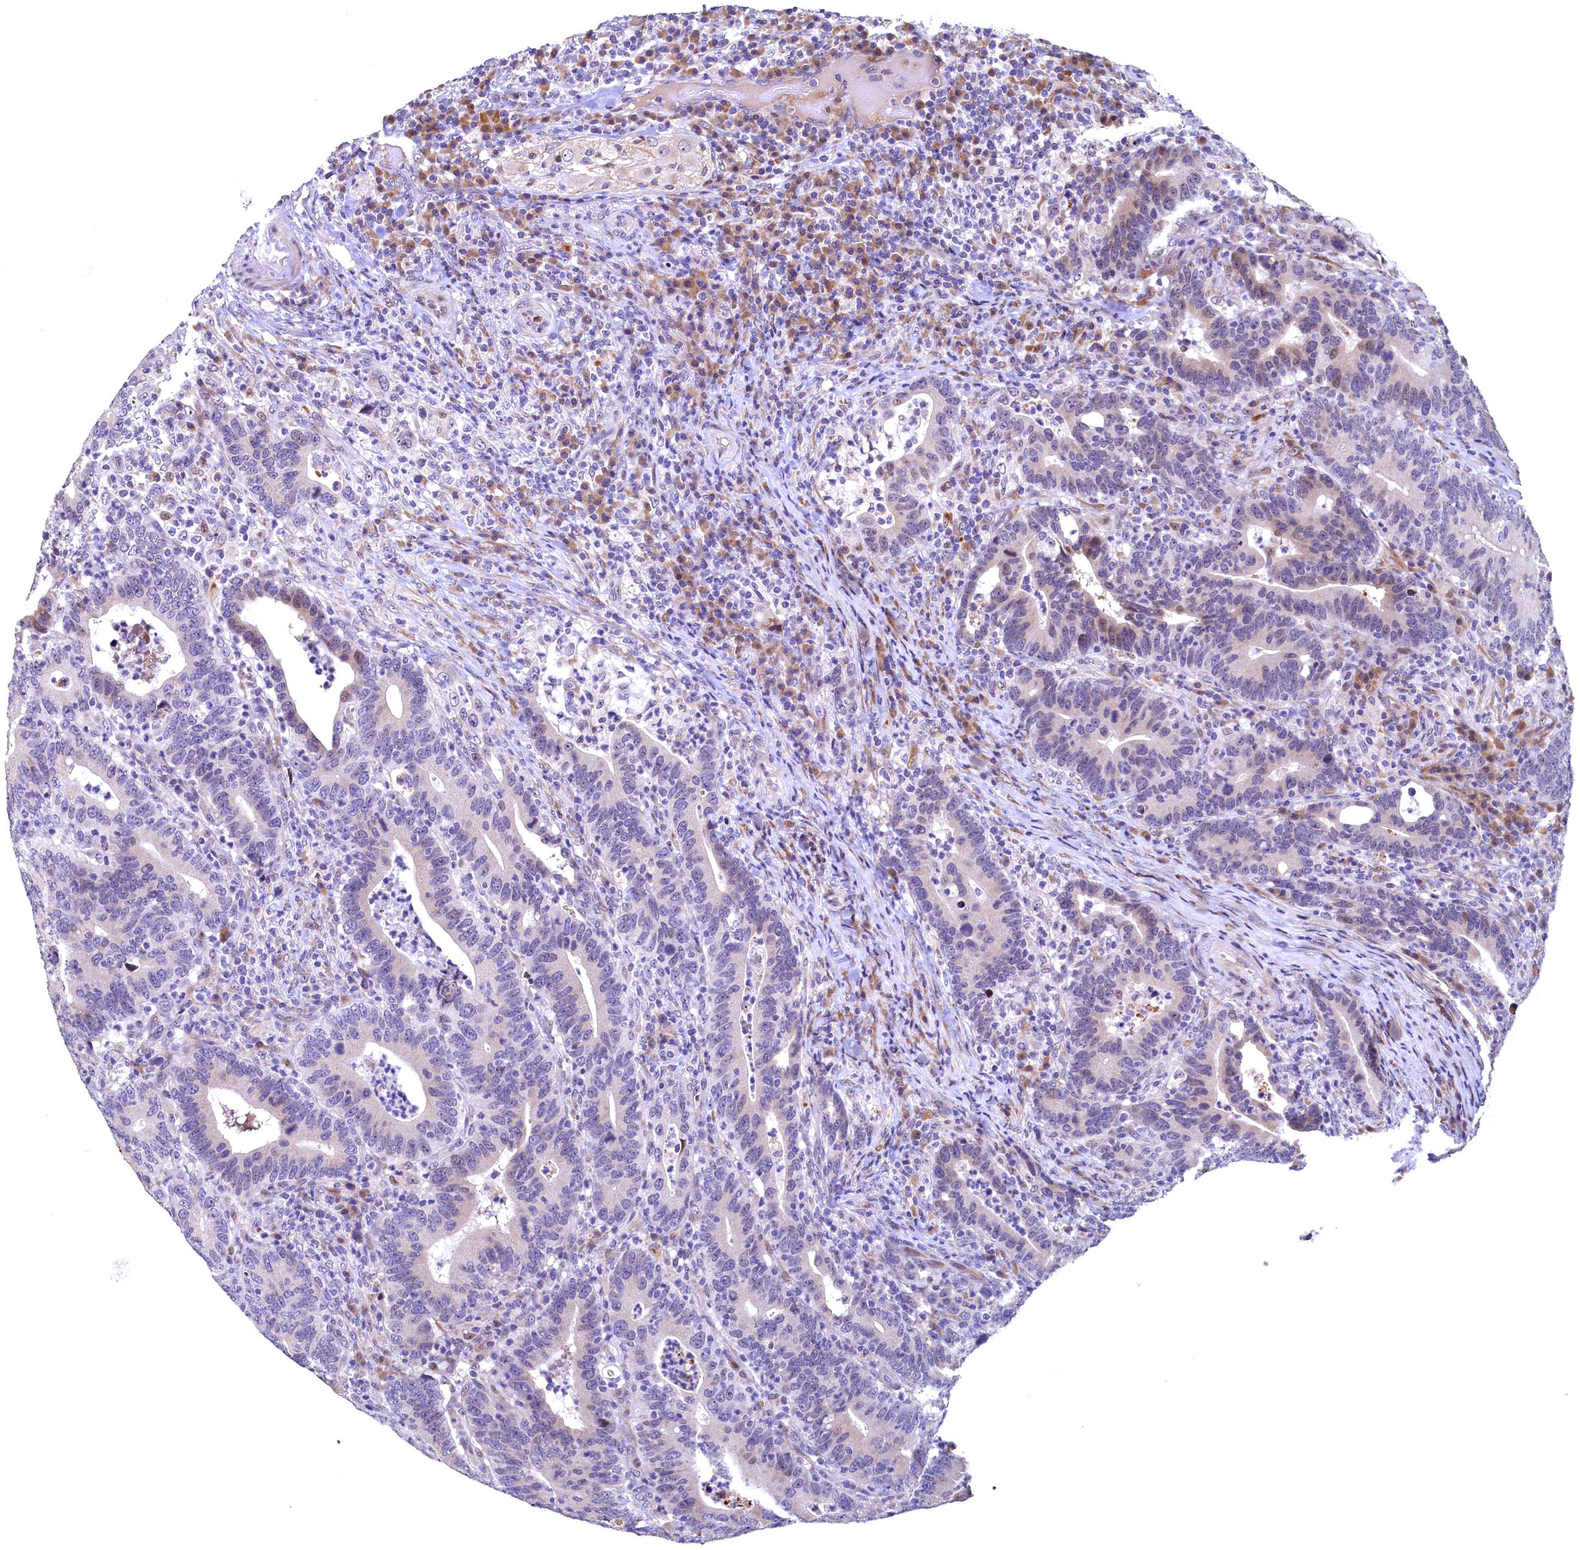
{"staining": {"intensity": "moderate", "quantity": "<25%", "location": "nuclear"}, "tissue": "colorectal cancer", "cell_type": "Tumor cells", "image_type": "cancer", "snomed": [{"axis": "morphology", "description": "Adenocarcinoma, NOS"}, {"axis": "topography", "description": "Colon"}], "caption": "Immunohistochemical staining of human colorectal cancer demonstrates moderate nuclear protein positivity in about <25% of tumor cells.", "gene": "LATS2", "patient": {"sex": "female", "age": 66}}